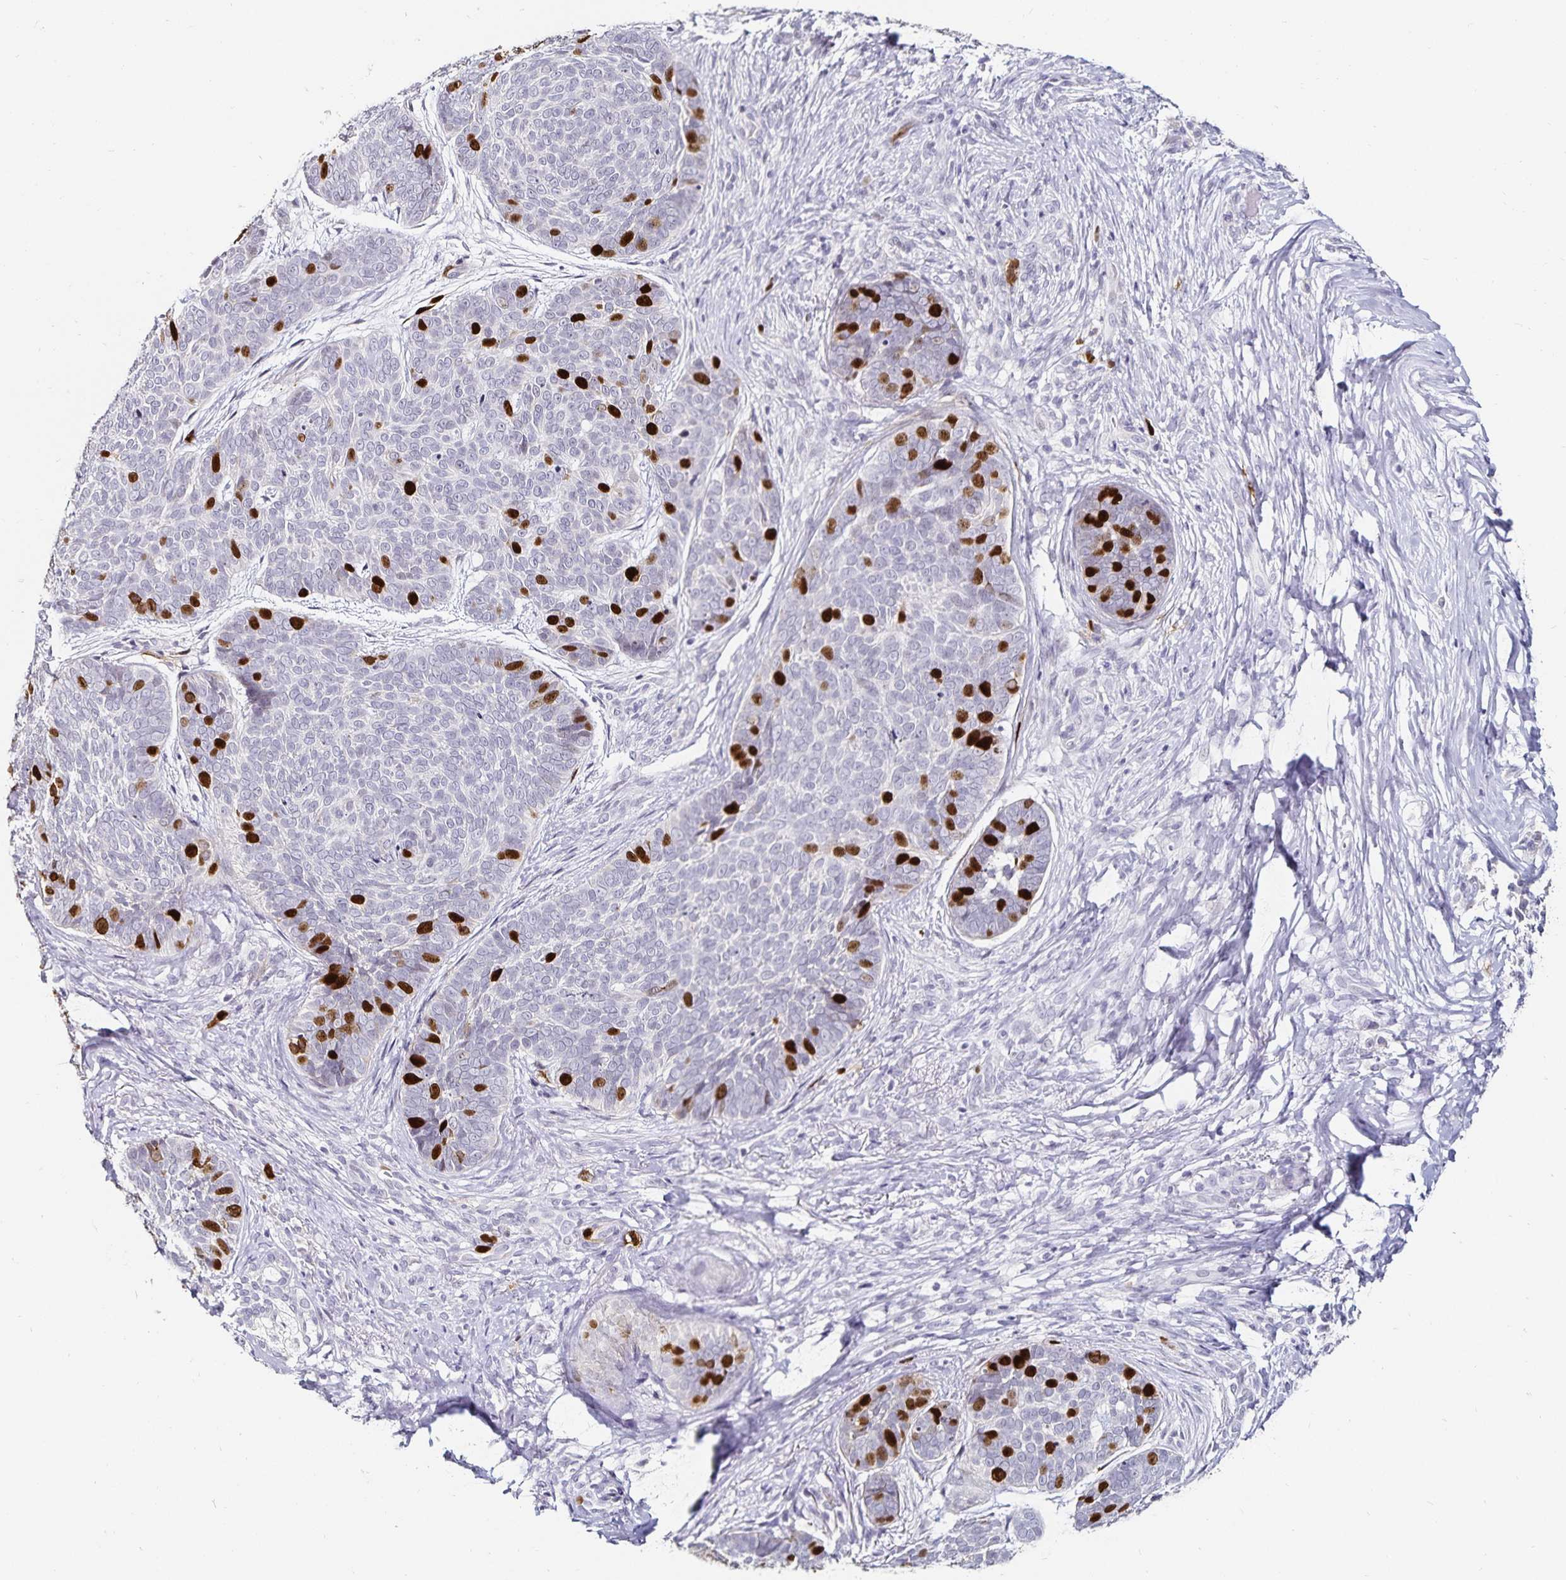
{"staining": {"intensity": "strong", "quantity": "<25%", "location": "nuclear"}, "tissue": "skin cancer", "cell_type": "Tumor cells", "image_type": "cancer", "snomed": [{"axis": "morphology", "description": "Basal cell carcinoma"}, {"axis": "topography", "description": "Skin"}, {"axis": "topography", "description": "Skin of nose"}], "caption": "Strong nuclear staining is appreciated in about <25% of tumor cells in skin cancer (basal cell carcinoma). The staining was performed using DAB (3,3'-diaminobenzidine) to visualize the protein expression in brown, while the nuclei were stained in blue with hematoxylin (Magnification: 20x).", "gene": "ANLN", "patient": {"sex": "female", "age": 81}}